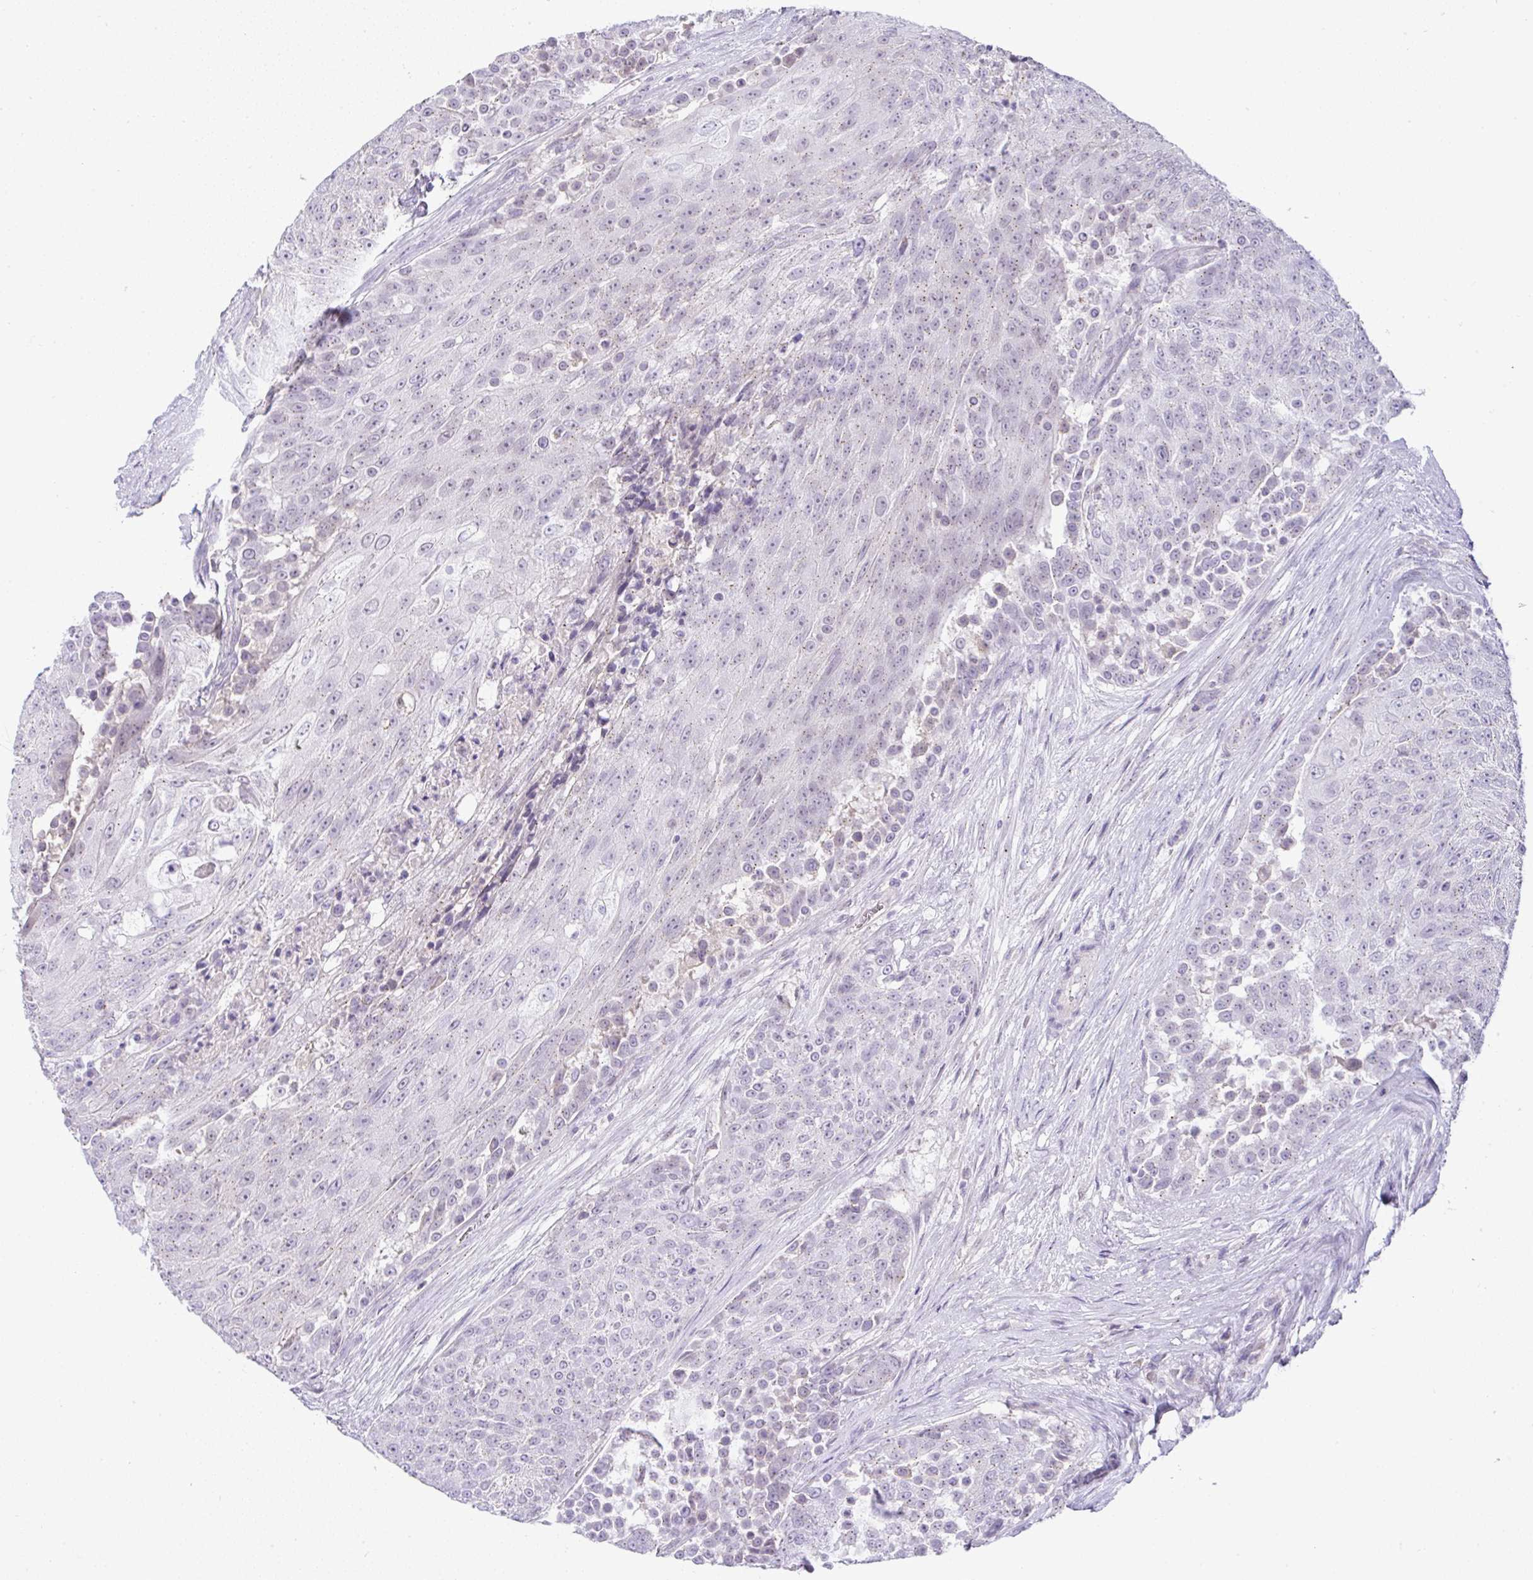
{"staining": {"intensity": "weak", "quantity": "25%-75%", "location": "cytoplasmic/membranous,nuclear"}, "tissue": "urothelial cancer", "cell_type": "Tumor cells", "image_type": "cancer", "snomed": [{"axis": "morphology", "description": "Urothelial carcinoma, High grade"}, {"axis": "topography", "description": "Urinary bladder"}], "caption": "DAB (3,3'-diaminobenzidine) immunohistochemical staining of urothelial carcinoma (high-grade) displays weak cytoplasmic/membranous and nuclear protein staining in approximately 25%-75% of tumor cells. (DAB (3,3'-diaminobenzidine) IHC, brown staining for protein, blue staining for nuclei).", "gene": "FAM177A1", "patient": {"sex": "female", "age": 63}}